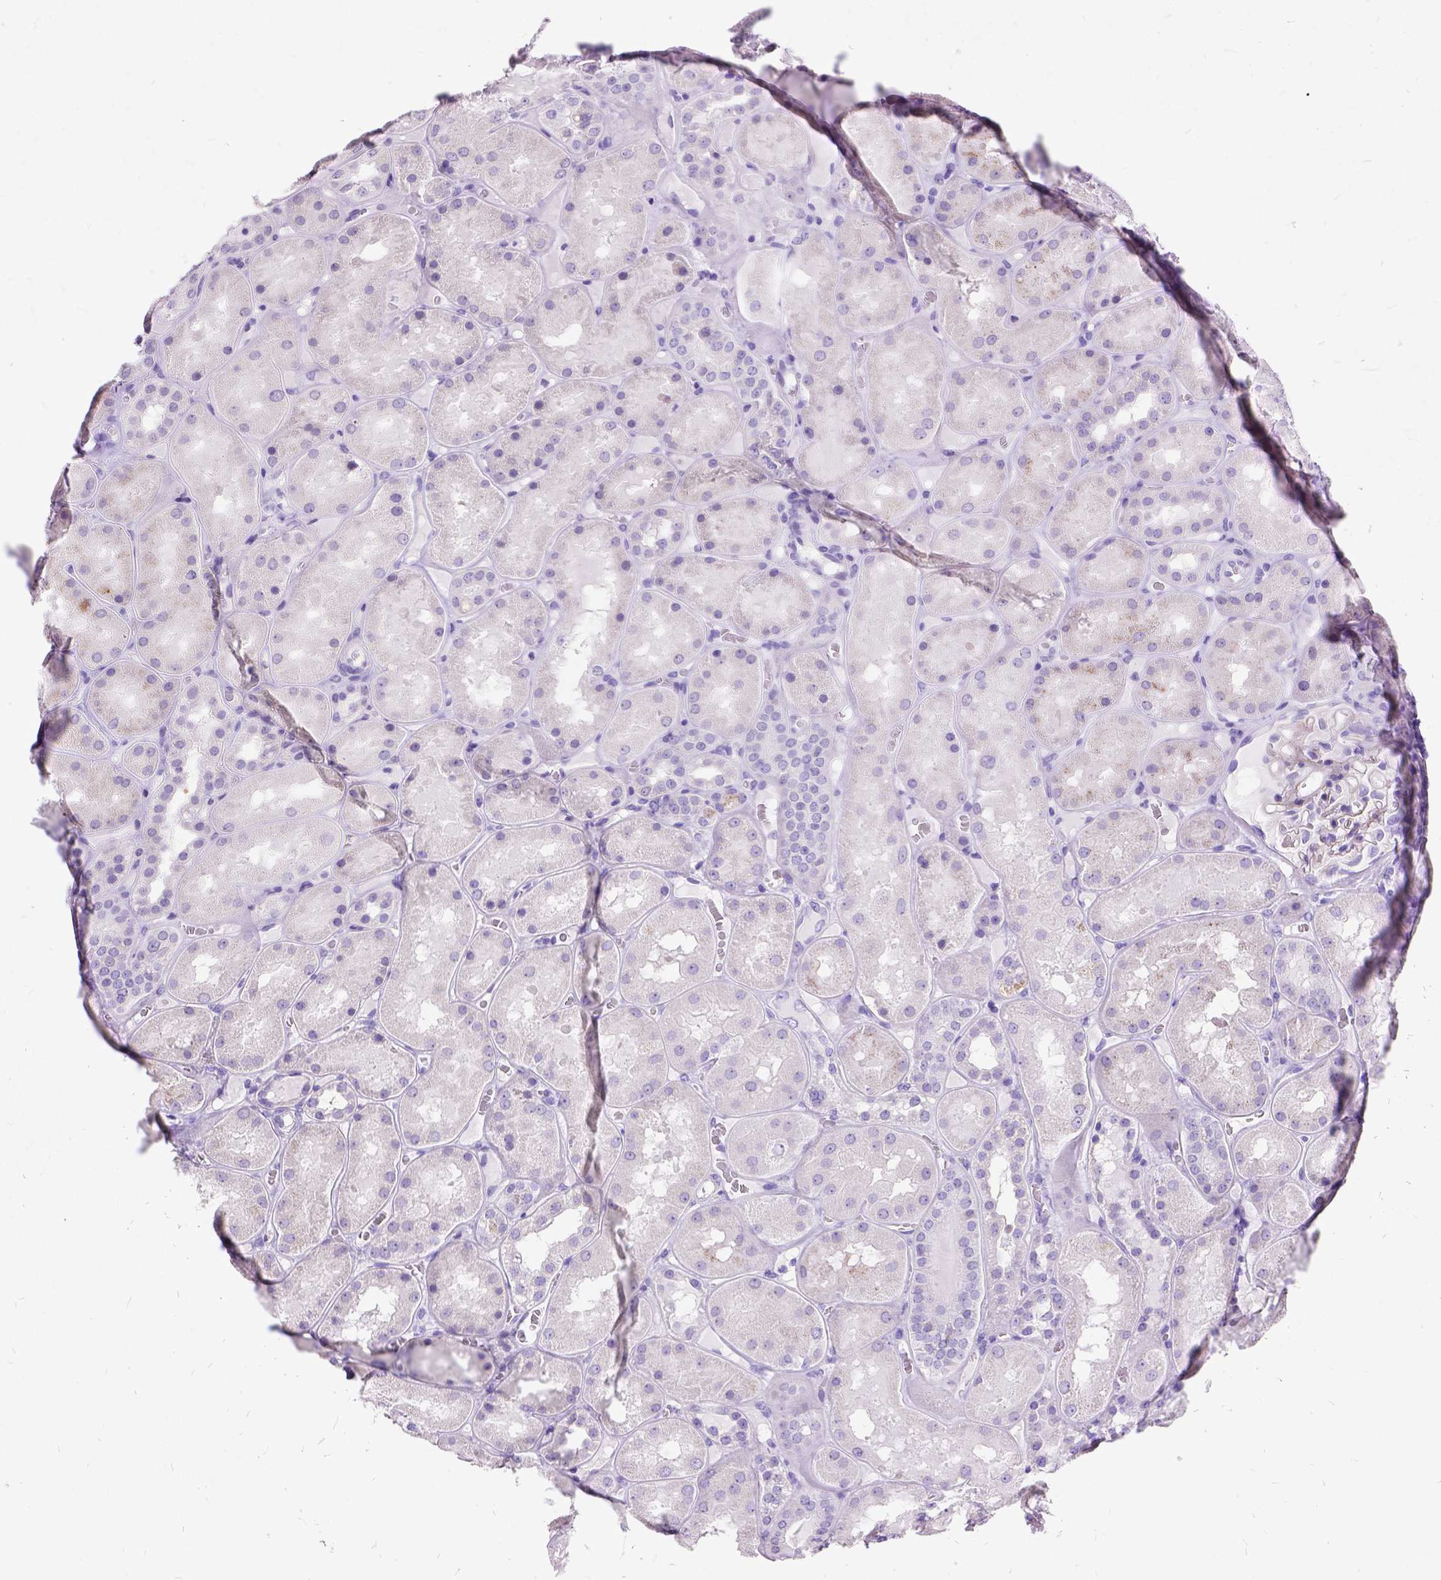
{"staining": {"intensity": "negative", "quantity": "none", "location": "none"}, "tissue": "kidney", "cell_type": "Cells in glomeruli", "image_type": "normal", "snomed": [{"axis": "morphology", "description": "Normal tissue, NOS"}, {"axis": "topography", "description": "Kidney"}], "caption": "The micrograph demonstrates no significant positivity in cells in glomeruli of kidney.", "gene": "NEUROD4", "patient": {"sex": "male", "age": 73}}